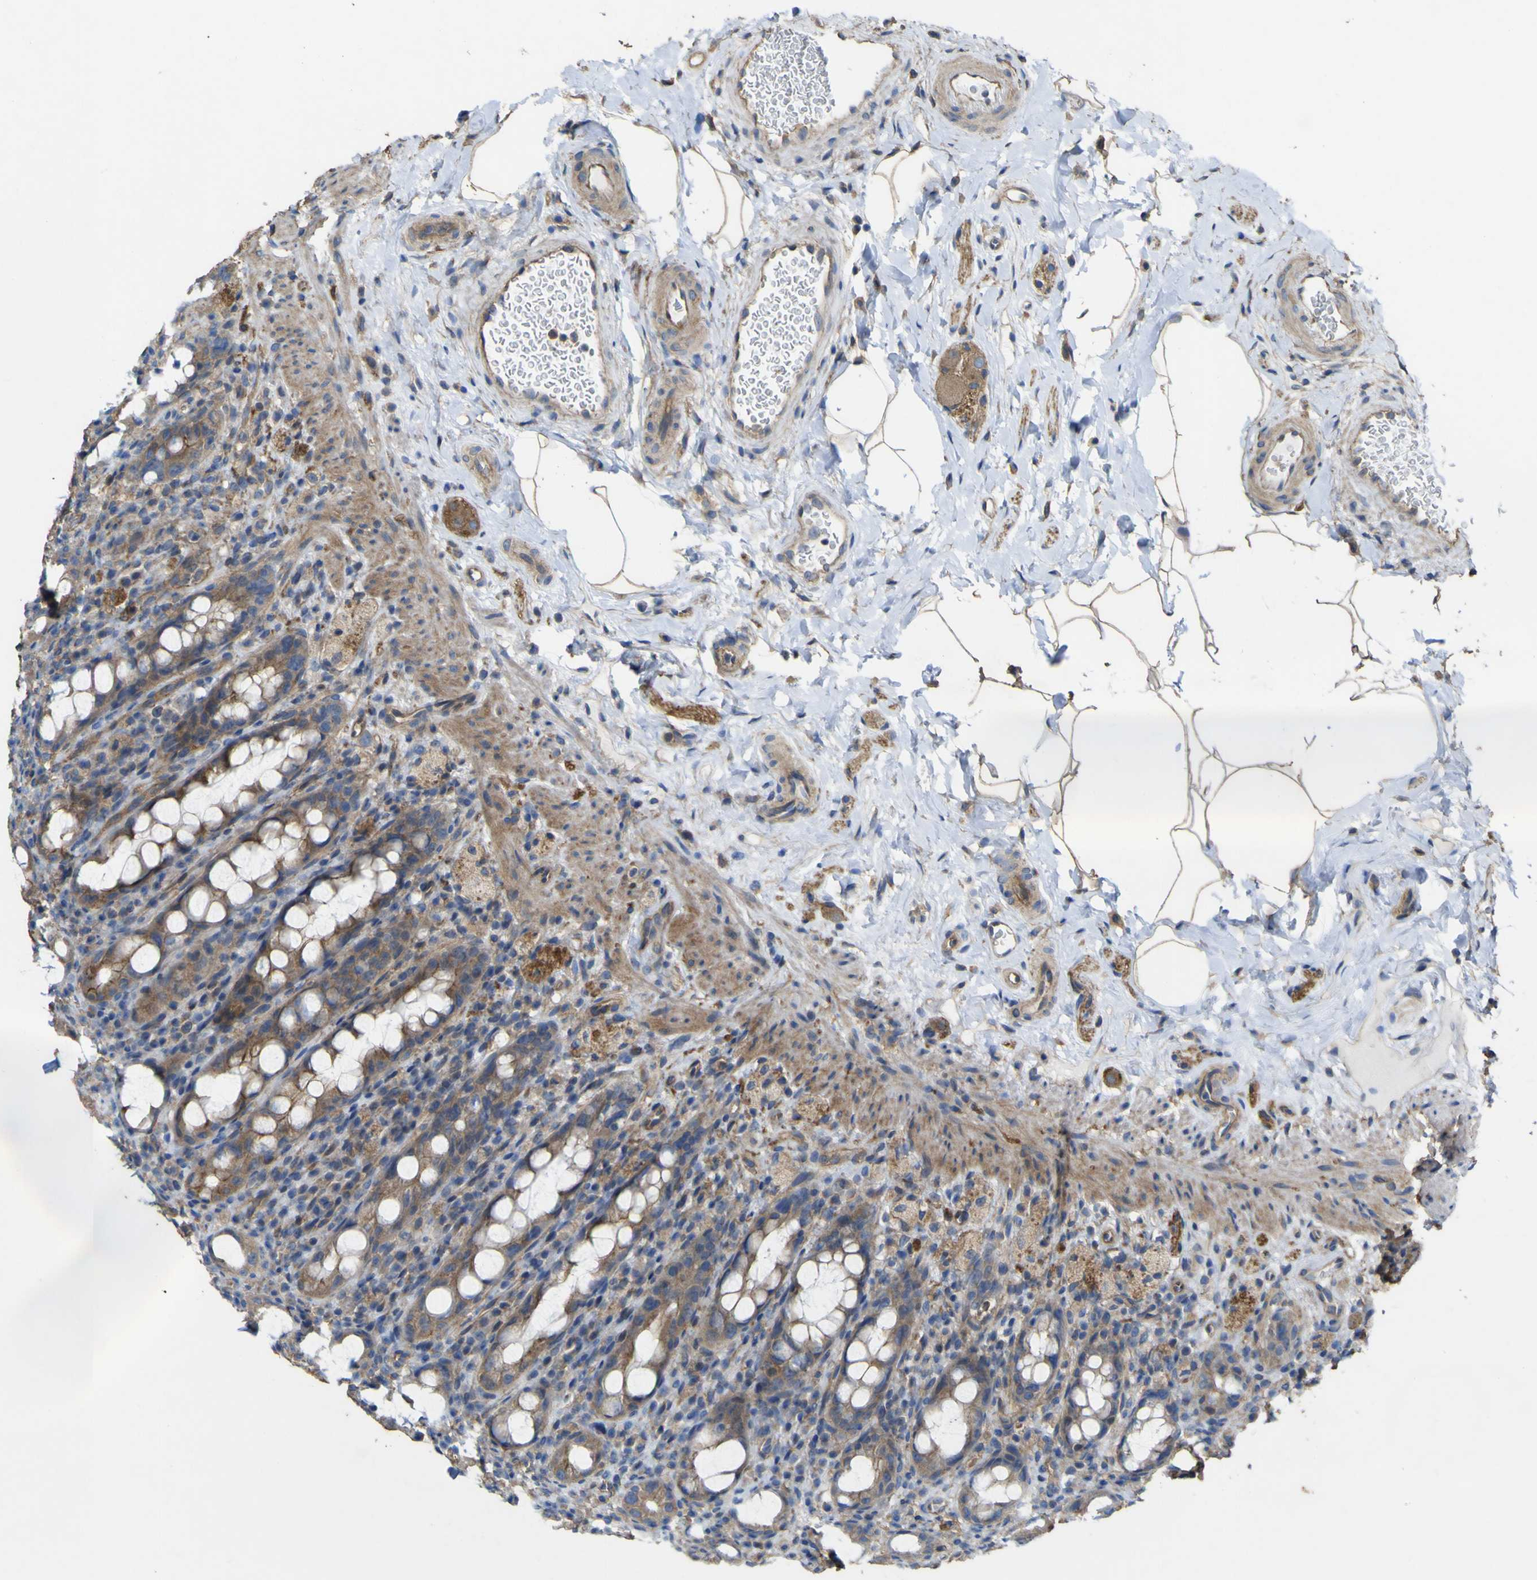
{"staining": {"intensity": "moderate", "quantity": ">75%", "location": "cytoplasmic/membranous"}, "tissue": "rectum", "cell_type": "Glandular cells", "image_type": "normal", "snomed": [{"axis": "morphology", "description": "Normal tissue, NOS"}, {"axis": "topography", "description": "Rectum"}], "caption": "DAB (3,3'-diaminobenzidine) immunohistochemical staining of normal human rectum demonstrates moderate cytoplasmic/membranous protein staining in approximately >75% of glandular cells. (Stains: DAB (3,3'-diaminobenzidine) in brown, nuclei in blue, Microscopy: brightfield microscopy at high magnification).", "gene": "TNFSF15", "patient": {"sex": "male", "age": 44}}